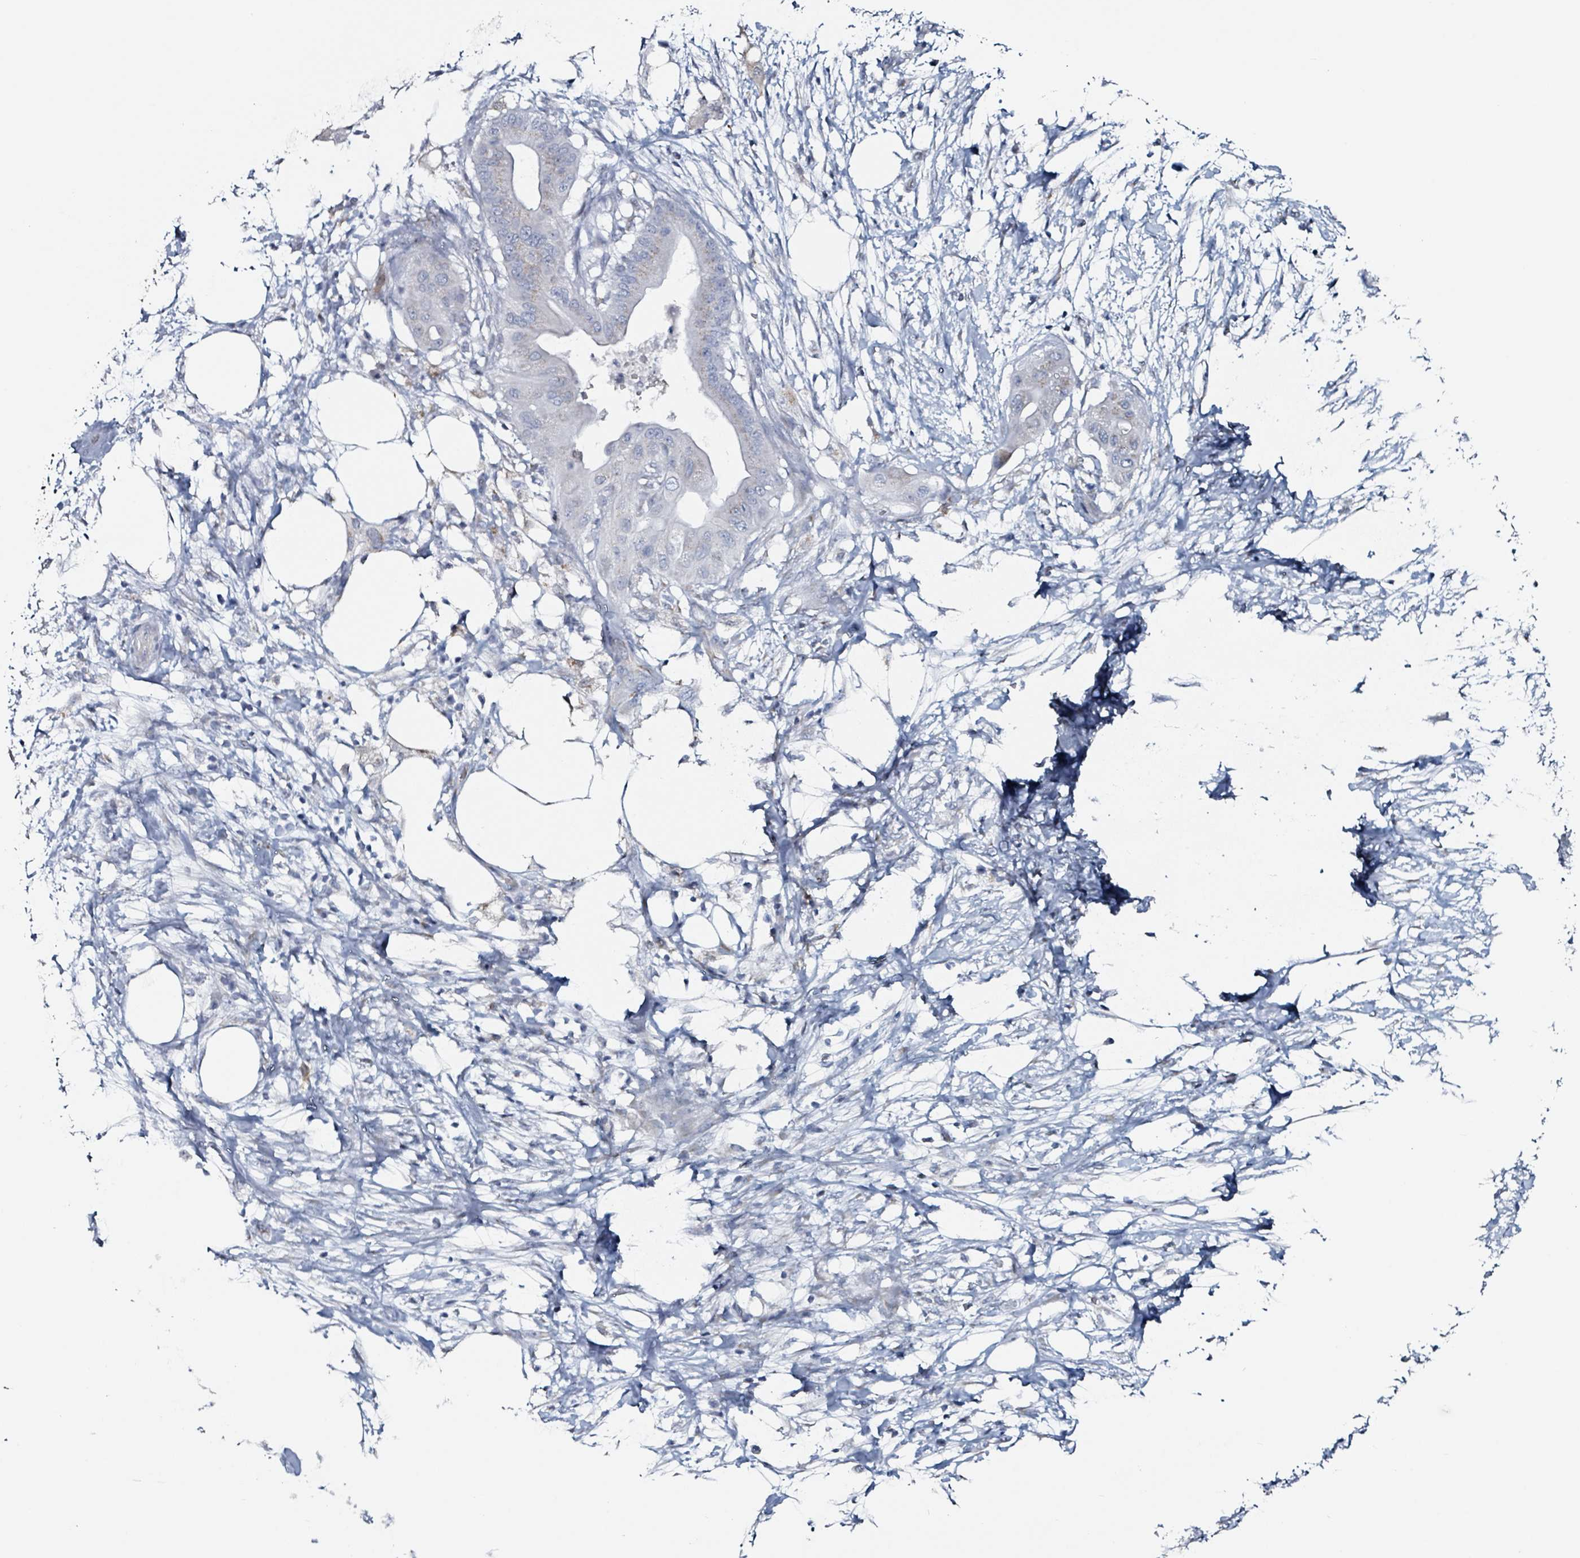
{"staining": {"intensity": "negative", "quantity": "none", "location": "none"}, "tissue": "pancreatic cancer", "cell_type": "Tumor cells", "image_type": "cancer", "snomed": [{"axis": "morphology", "description": "Adenocarcinoma, NOS"}, {"axis": "topography", "description": "Pancreas"}], "caption": "Pancreatic cancer (adenocarcinoma) stained for a protein using IHC exhibits no positivity tumor cells.", "gene": "B3GAT3", "patient": {"sex": "male", "age": 68}}